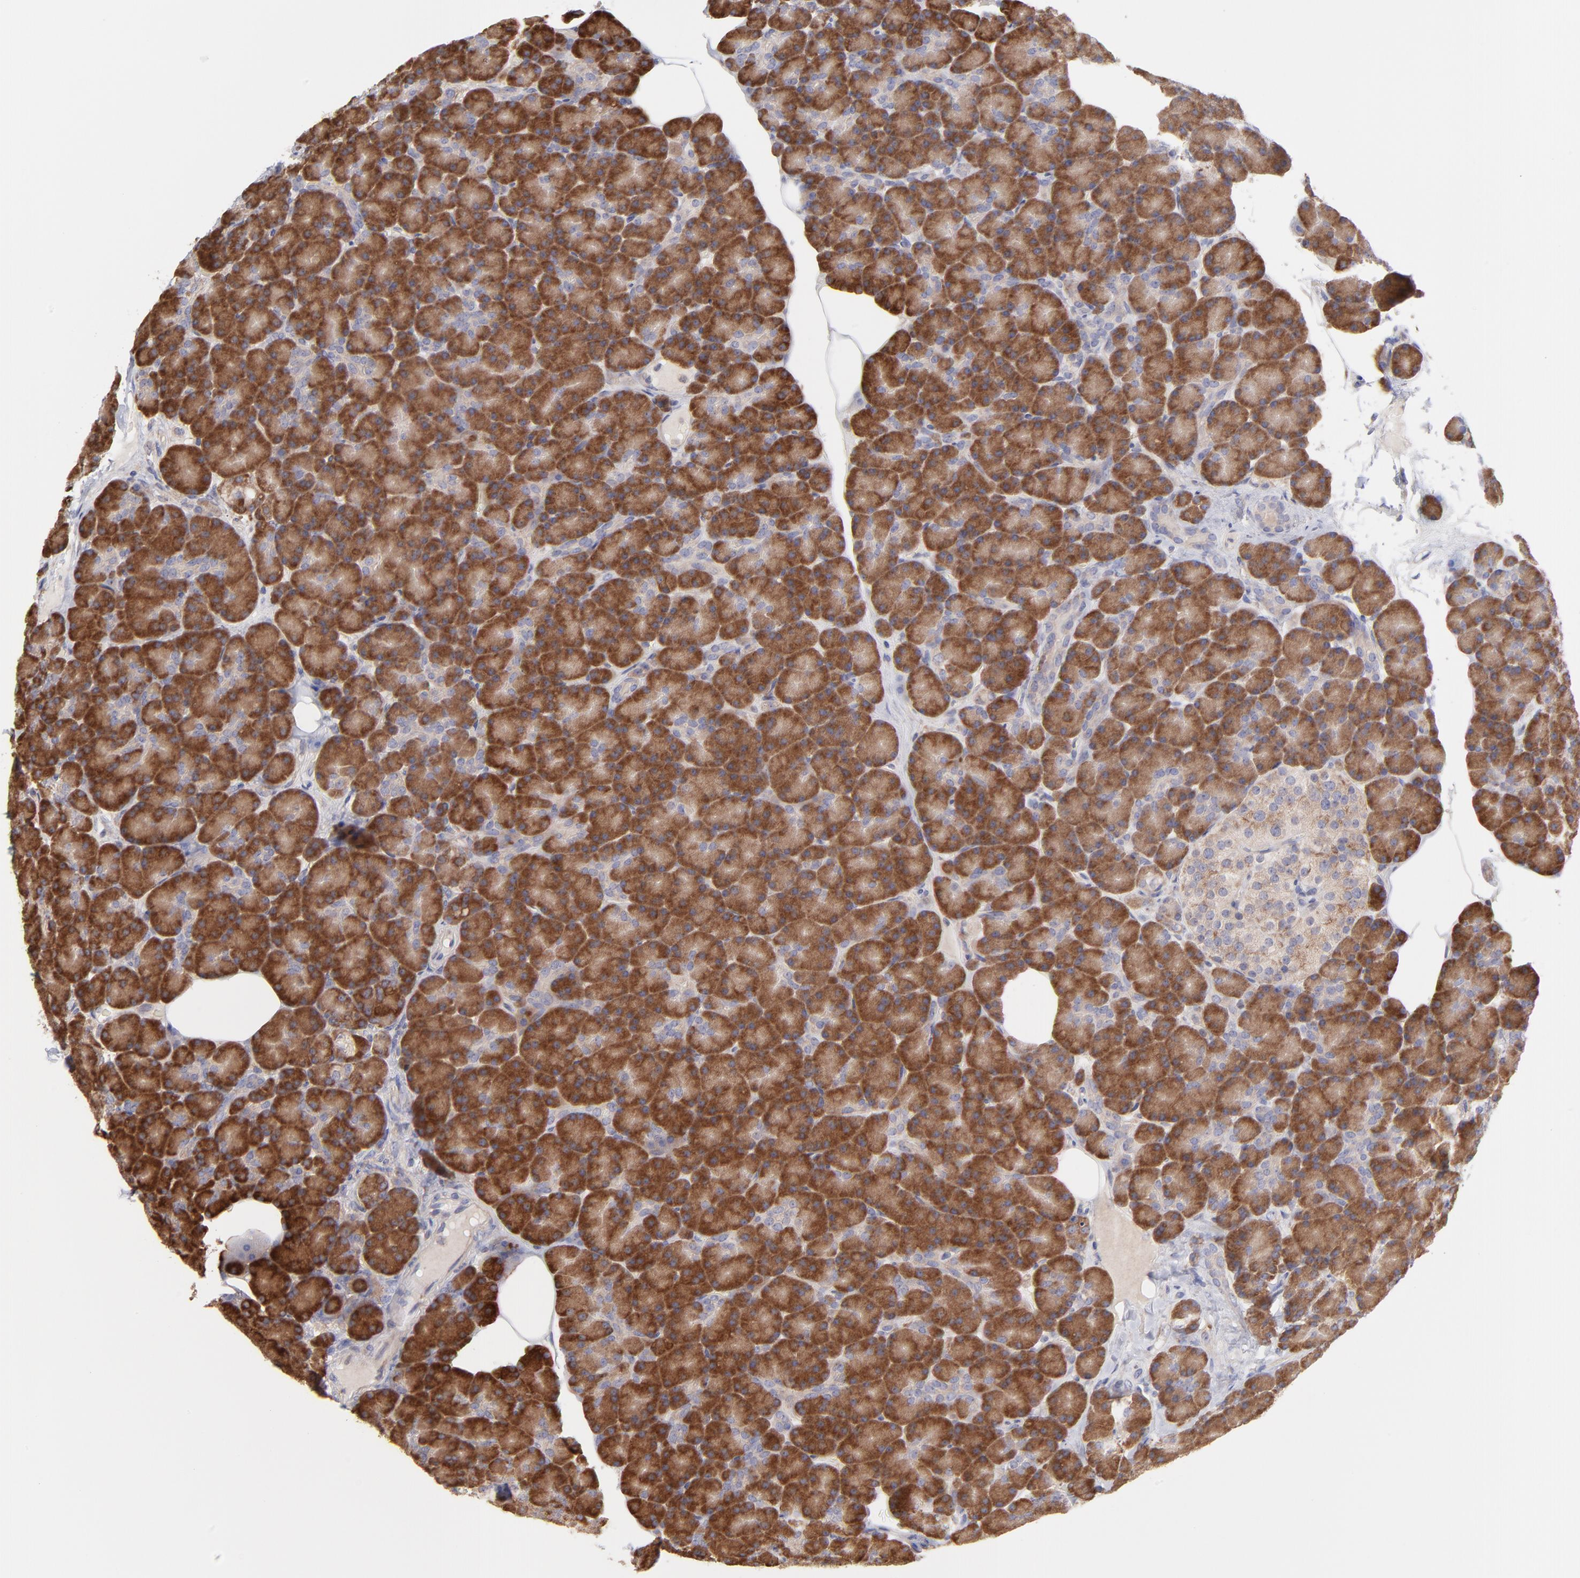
{"staining": {"intensity": "strong", "quantity": ">75%", "location": "cytoplasmic/membranous"}, "tissue": "pancreas", "cell_type": "Exocrine glandular cells", "image_type": "normal", "snomed": [{"axis": "morphology", "description": "Normal tissue, NOS"}, {"axis": "topography", "description": "Pancreas"}], "caption": "A brown stain shows strong cytoplasmic/membranous staining of a protein in exocrine glandular cells of unremarkable pancreas. (Stains: DAB in brown, nuclei in blue, Microscopy: brightfield microscopy at high magnification).", "gene": "RPLP0", "patient": {"sex": "female", "age": 43}}